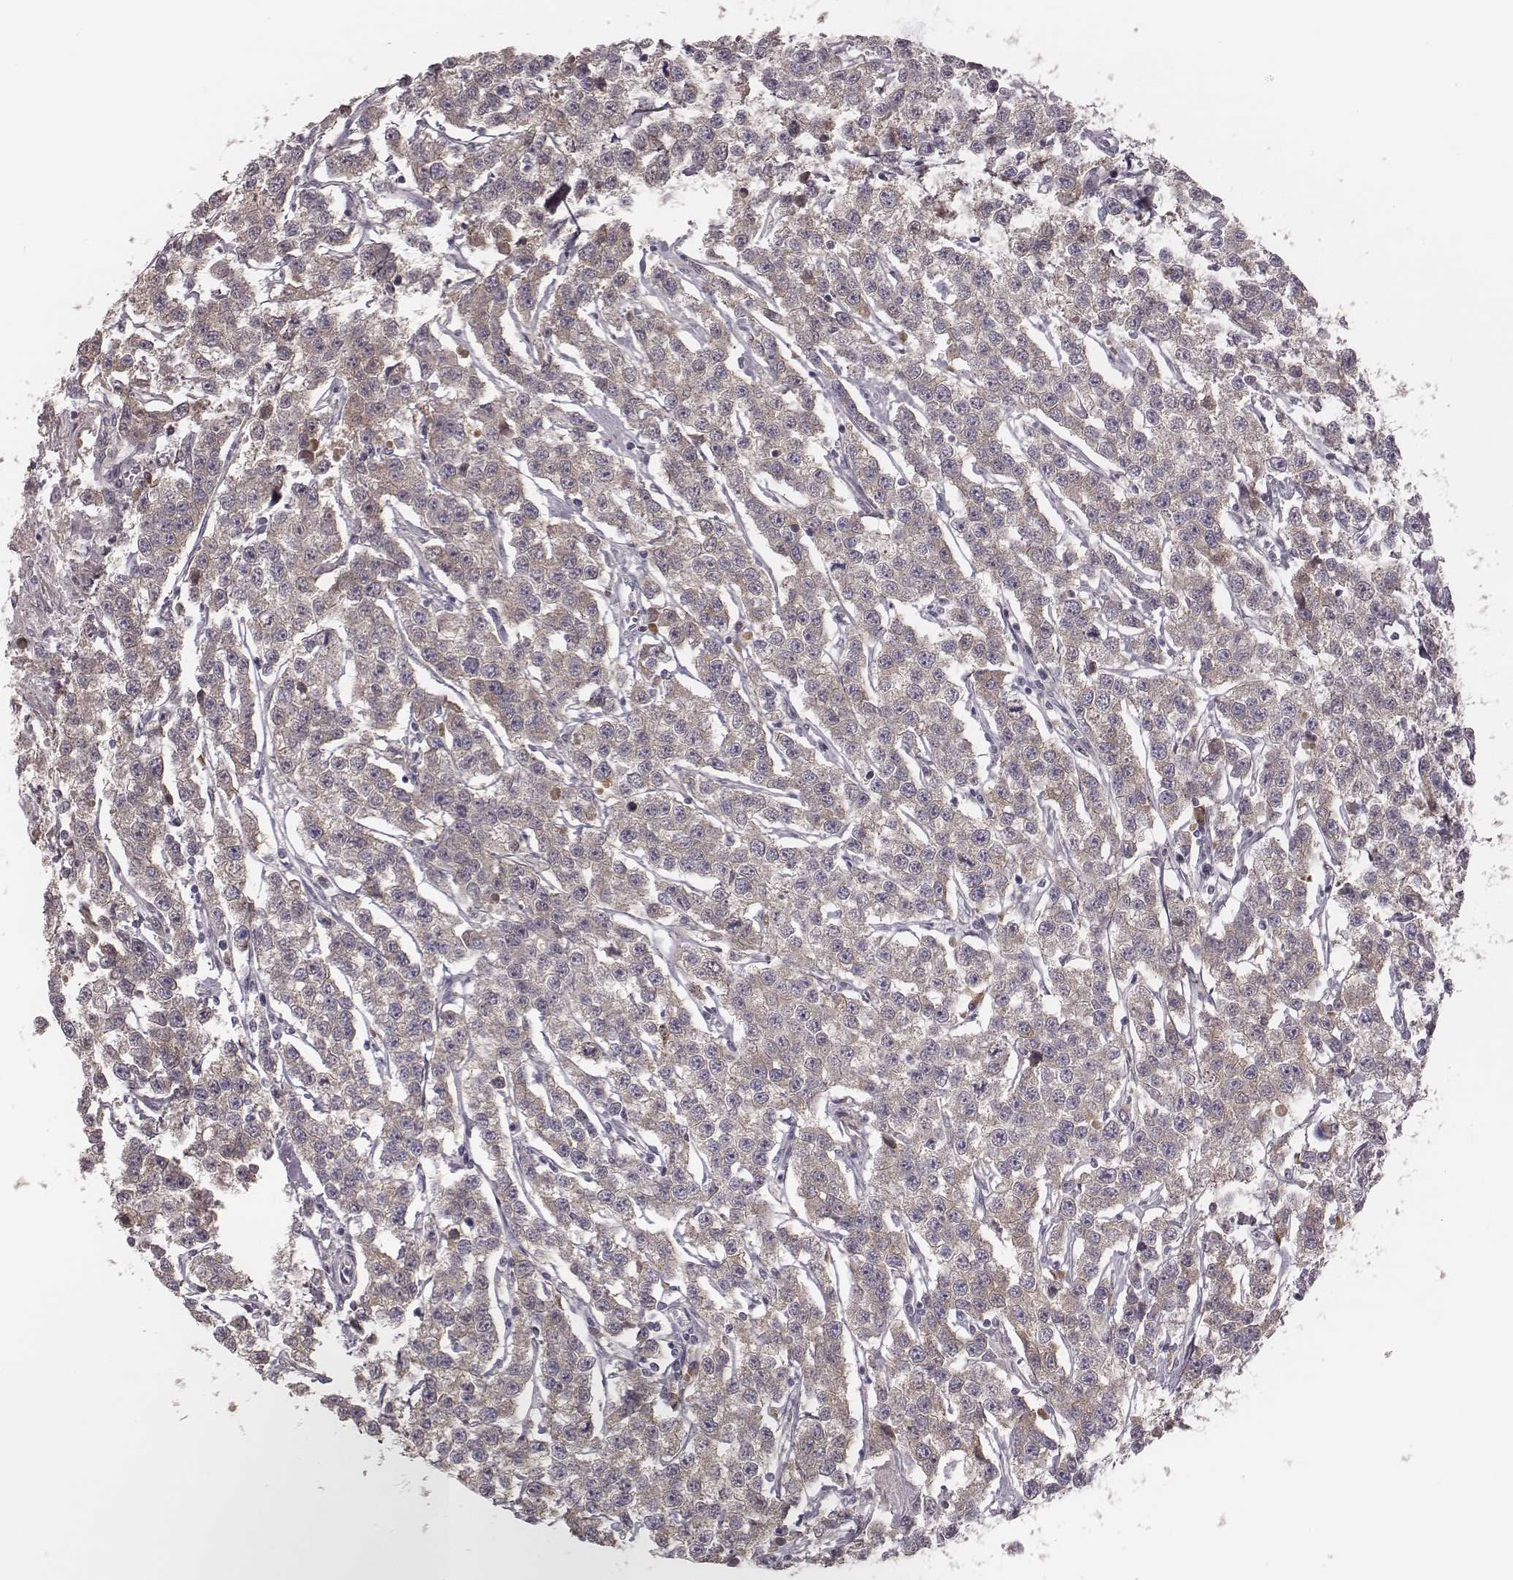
{"staining": {"intensity": "moderate", "quantity": "25%-75%", "location": "cytoplasmic/membranous"}, "tissue": "testis cancer", "cell_type": "Tumor cells", "image_type": "cancer", "snomed": [{"axis": "morphology", "description": "Seminoma, NOS"}, {"axis": "topography", "description": "Testis"}], "caption": "Testis cancer tissue shows moderate cytoplasmic/membranous expression in about 25%-75% of tumor cells The staining was performed using DAB, with brown indicating positive protein expression. Nuclei are stained blue with hematoxylin.", "gene": "P2RX5", "patient": {"sex": "male", "age": 59}}